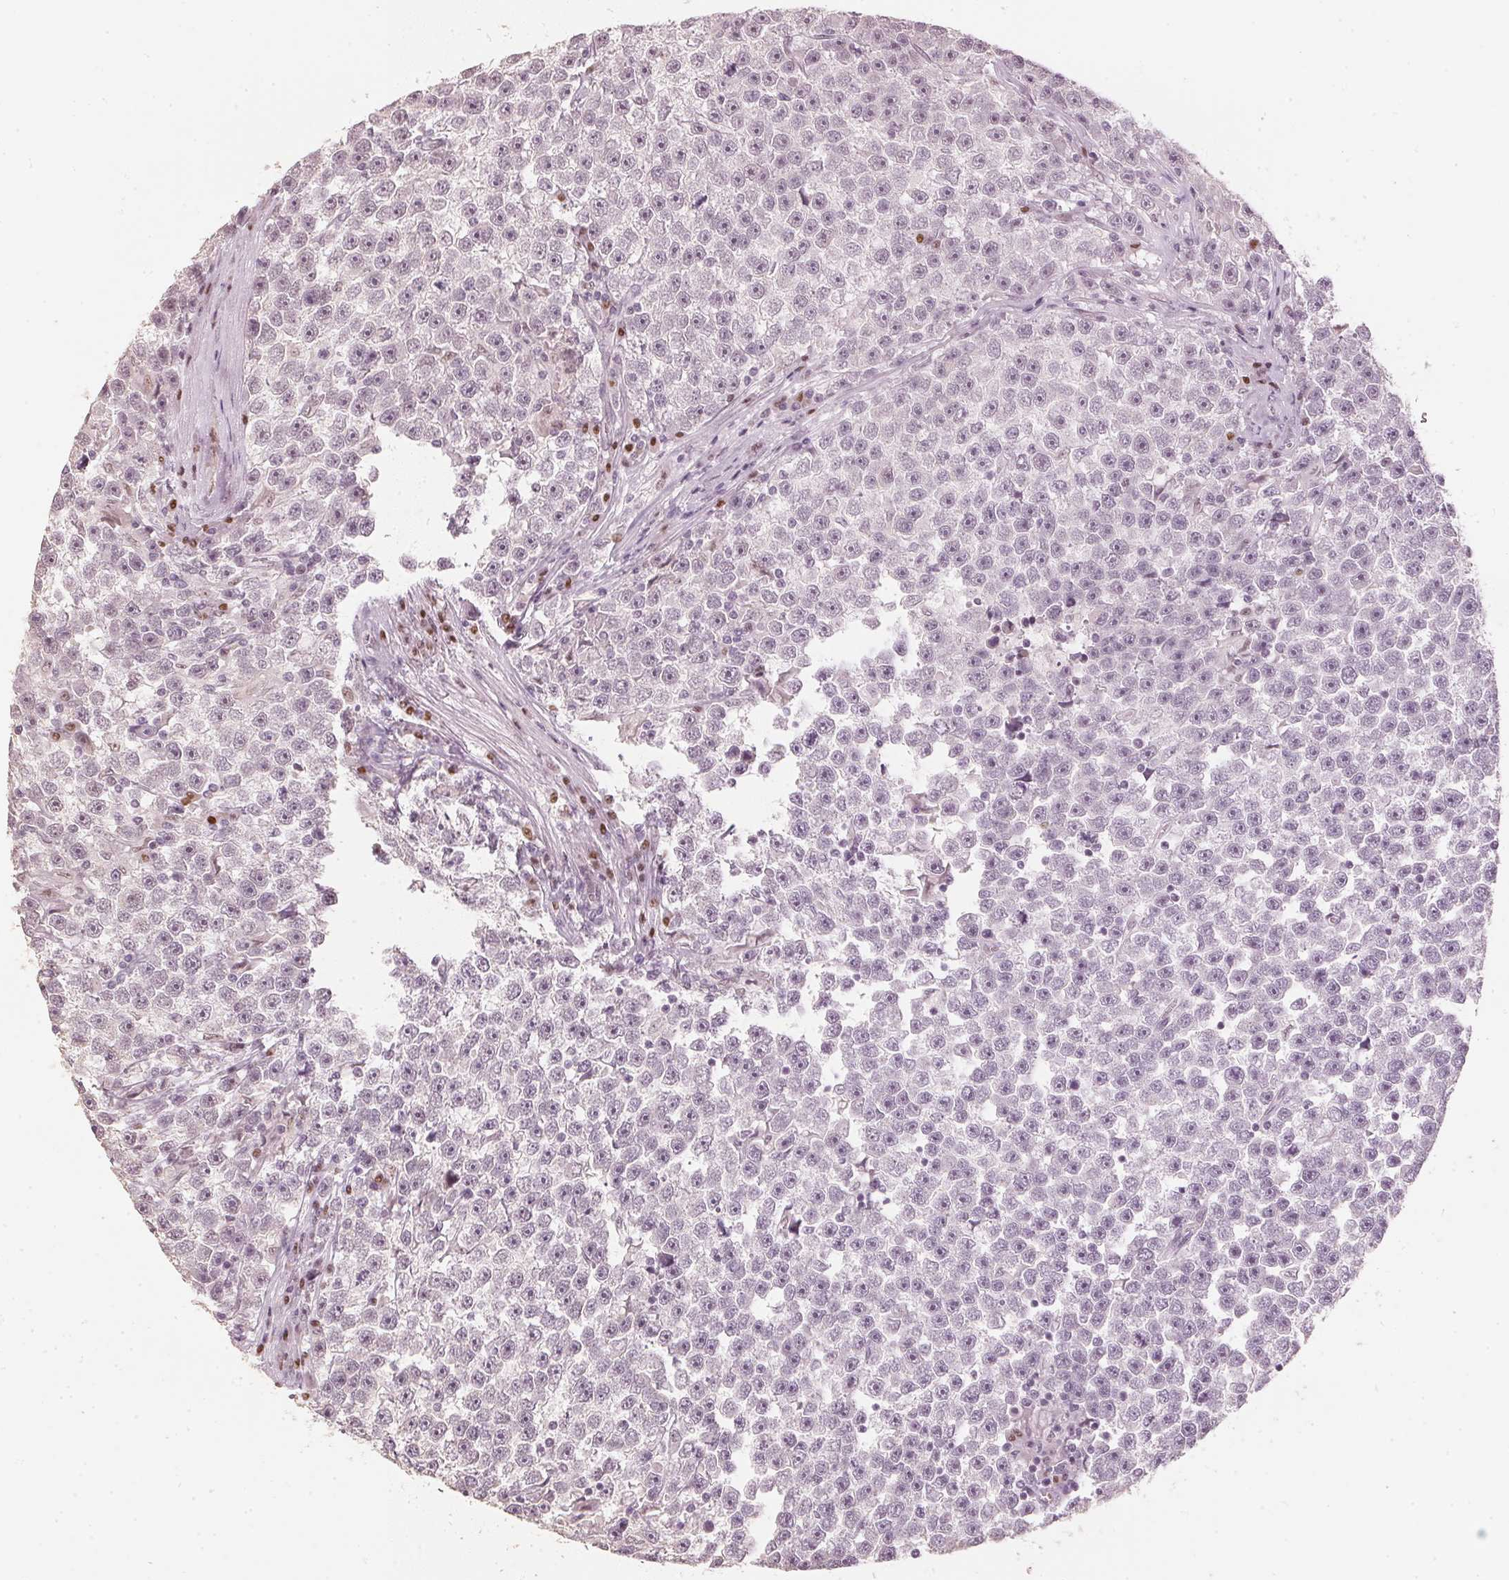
{"staining": {"intensity": "weak", "quantity": "<25%", "location": "nuclear"}, "tissue": "testis cancer", "cell_type": "Tumor cells", "image_type": "cancer", "snomed": [{"axis": "morphology", "description": "Seminoma, NOS"}, {"axis": "topography", "description": "Testis"}], "caption": "A high-resolution photomicrograph shows immunohistochemistry staining of testis cancer, which demonstrates no significant staining in tumor cells.", "gene": "SLC39A3", "patient": {"sex": "male", "age": 31}}